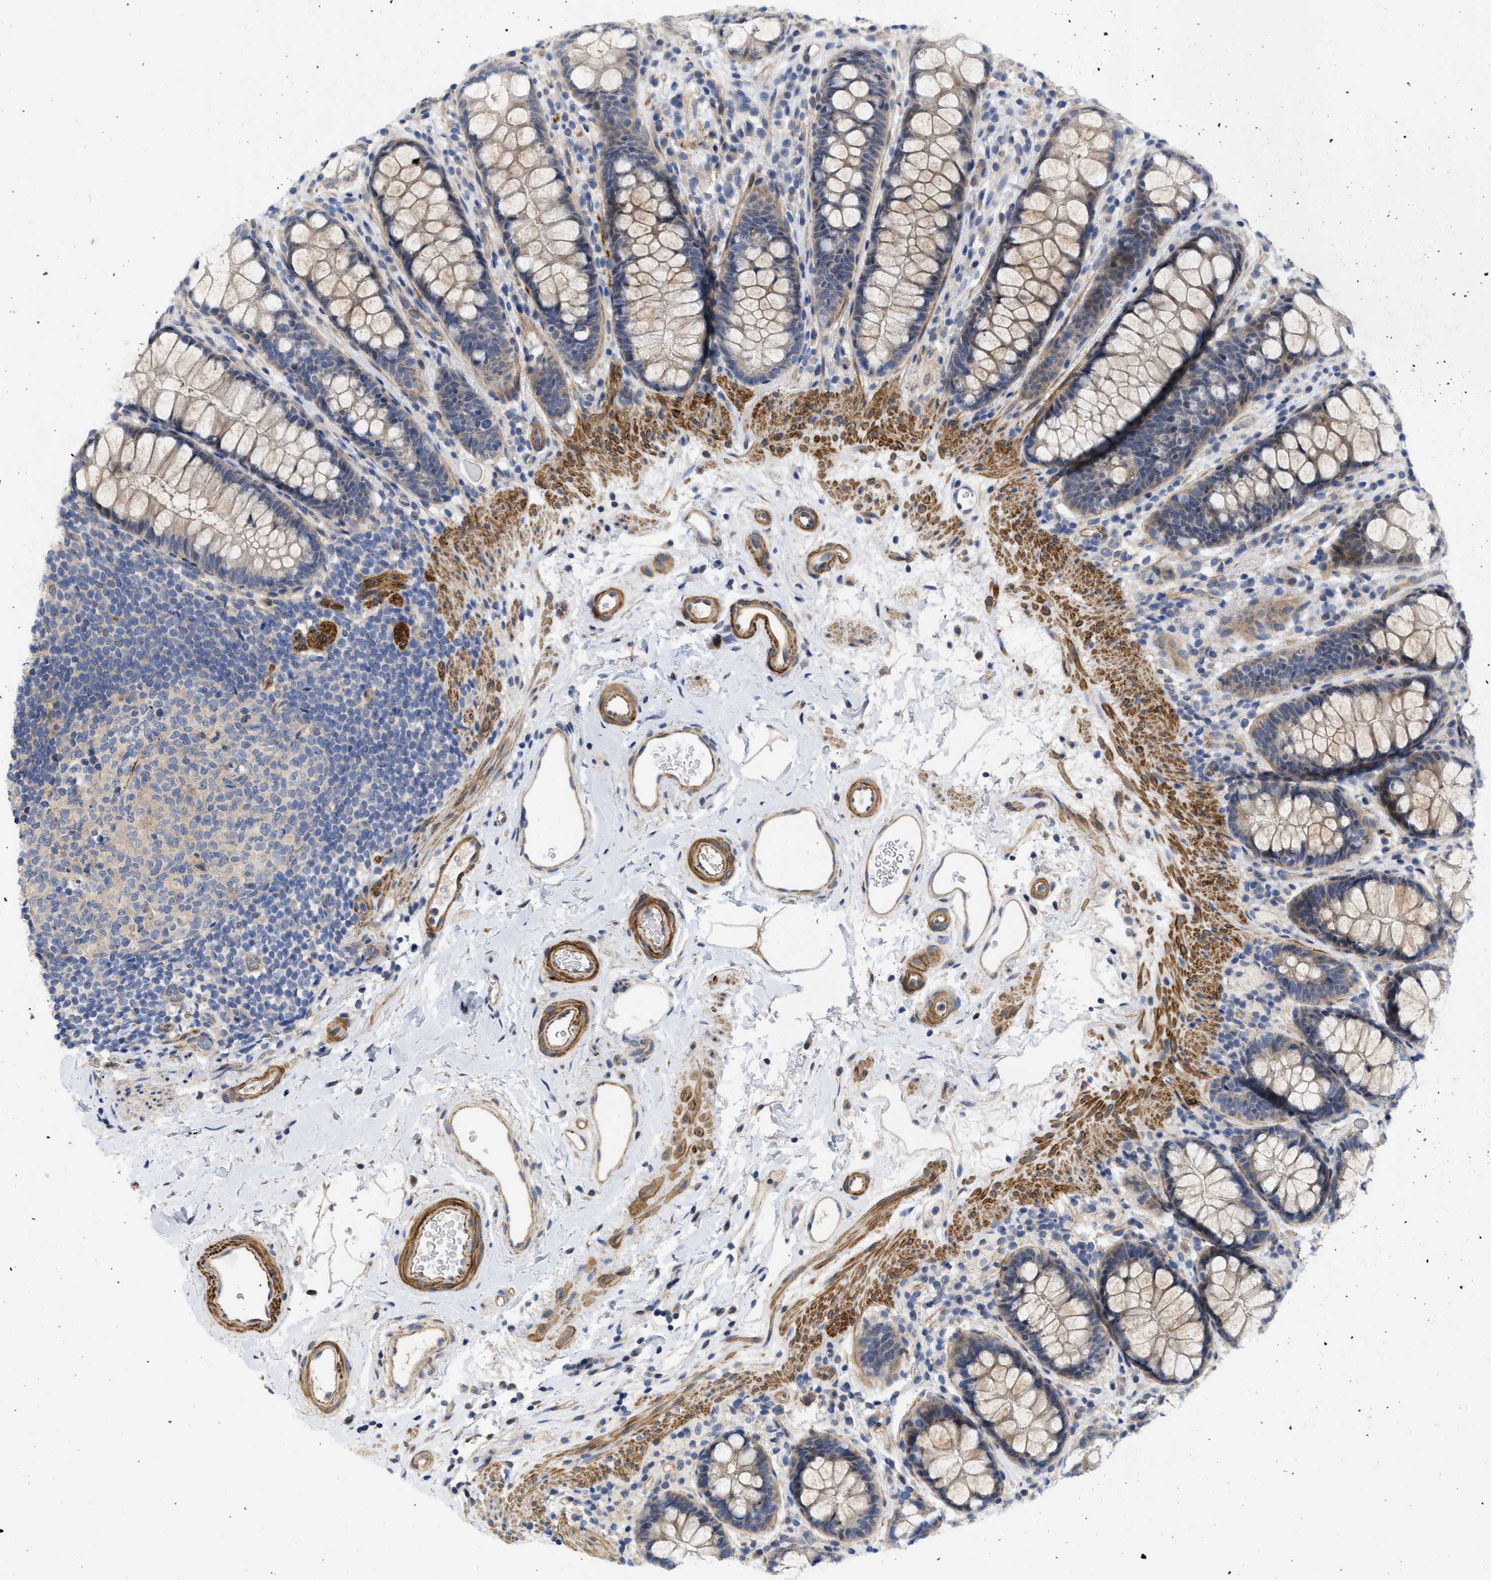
{"staining": {"intensity": "weak", "quantity": "25%-75%", "location": "cytoplasmic/membranous"}, "tissue": "rectum", "cell_type": "Glandular cells", "image_type": "normal", "snomed": [{"axis": "morphology", "description": "Normal tissue, NOS"}, {"axis": "topography", "description": "Rectum"}], "caption": "Immunohistochemical staining of normal human rectum reveals weak cytoplasmic/membranous protein staining in about 25%-75% of glandular cells.", "gene": "ARHGEF26", "patient": {"sex": "female", "age": 65}}